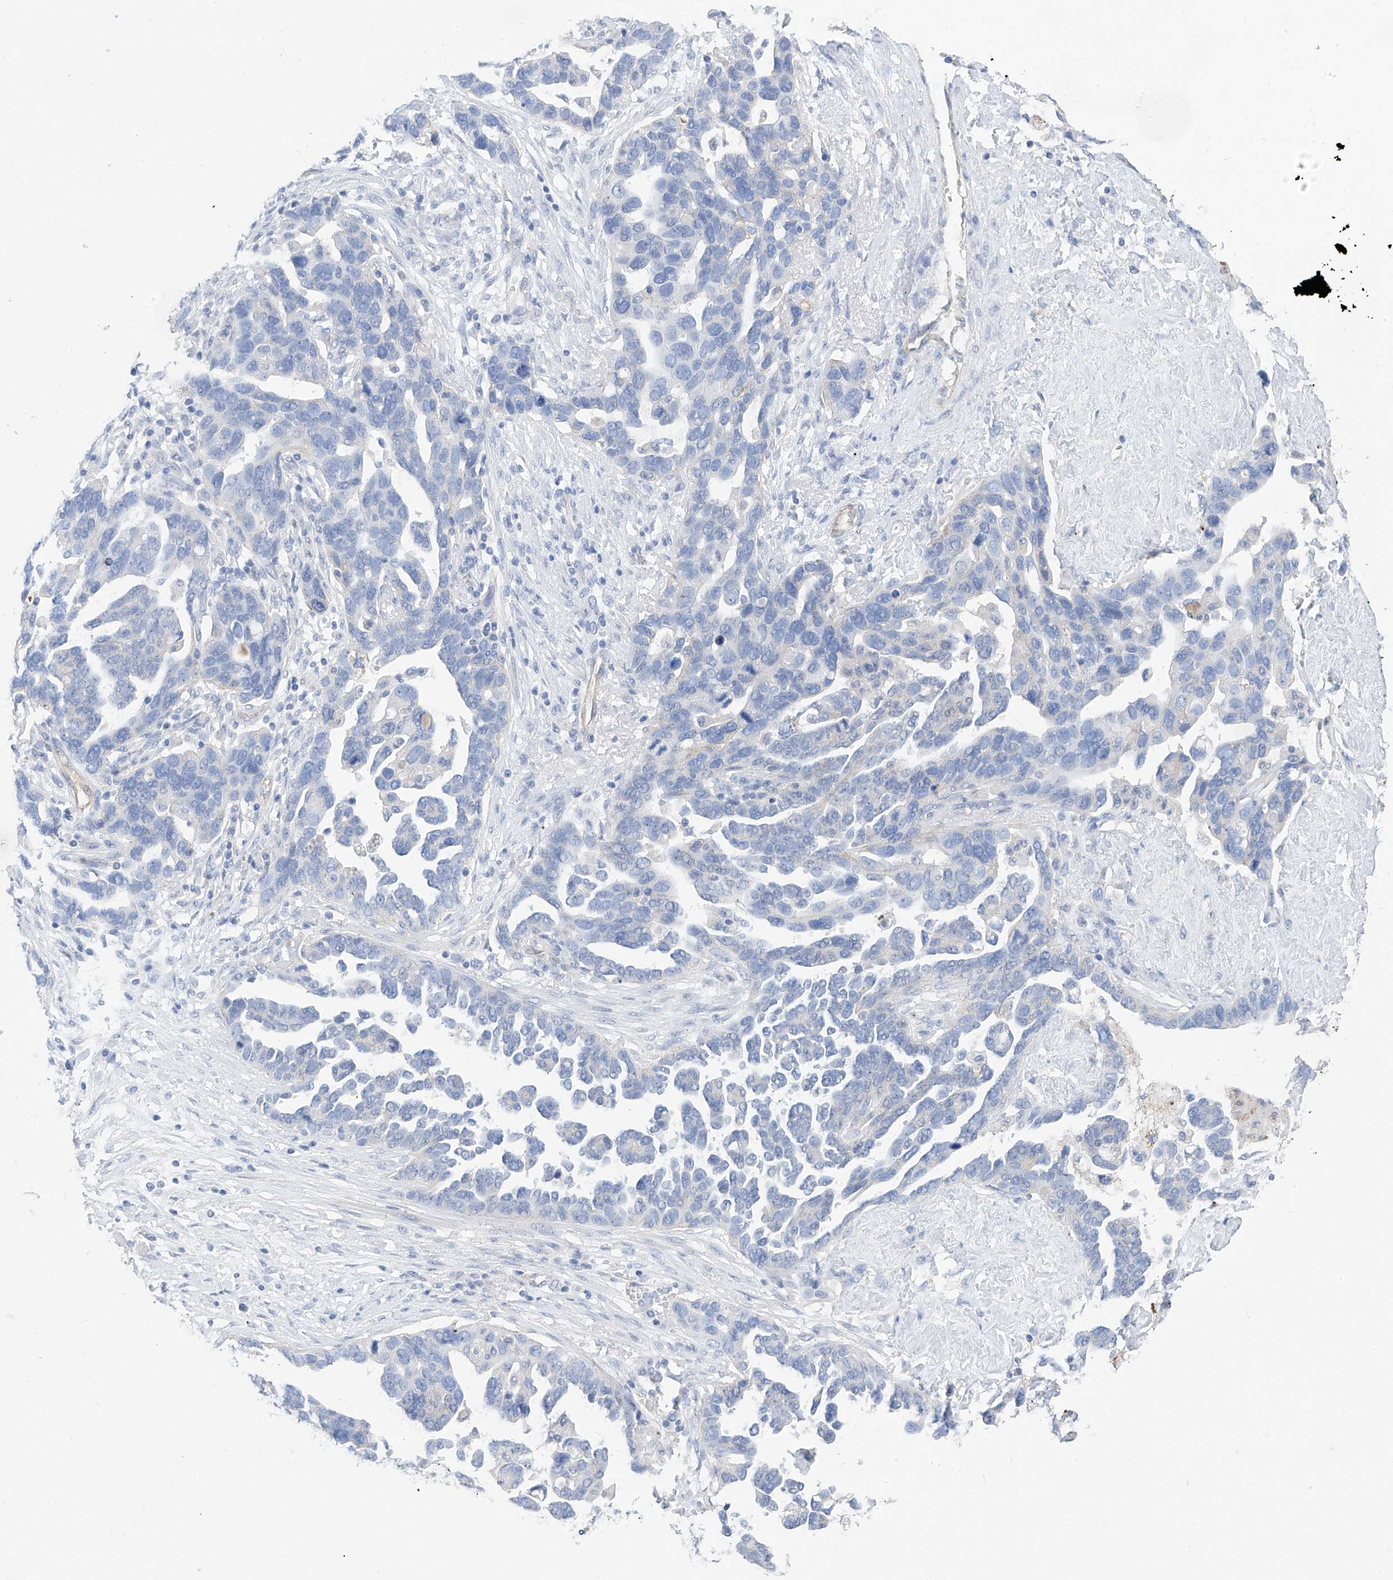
{"staining": {"intensity": "negative", "quantity": "none", "location": "none"}, "tissue": "ovarian cancer", "cell_type": "Tumor cells", "image_type": "cancer", "snomed": [{"axis": "morphology", "description": "Cystadenocarcinoma, serous, NOS"}, {"axis": "topography", "description": "Ovary"}], "caption": "IHC histopathology image of neoplastic tissue: human ovarian serous cystadenocarcinoma stained with DAB shows no significant protein positivity in tumor cells.", "gene": "ITGA9", "patient": {"sex": "female", "age": 54}}